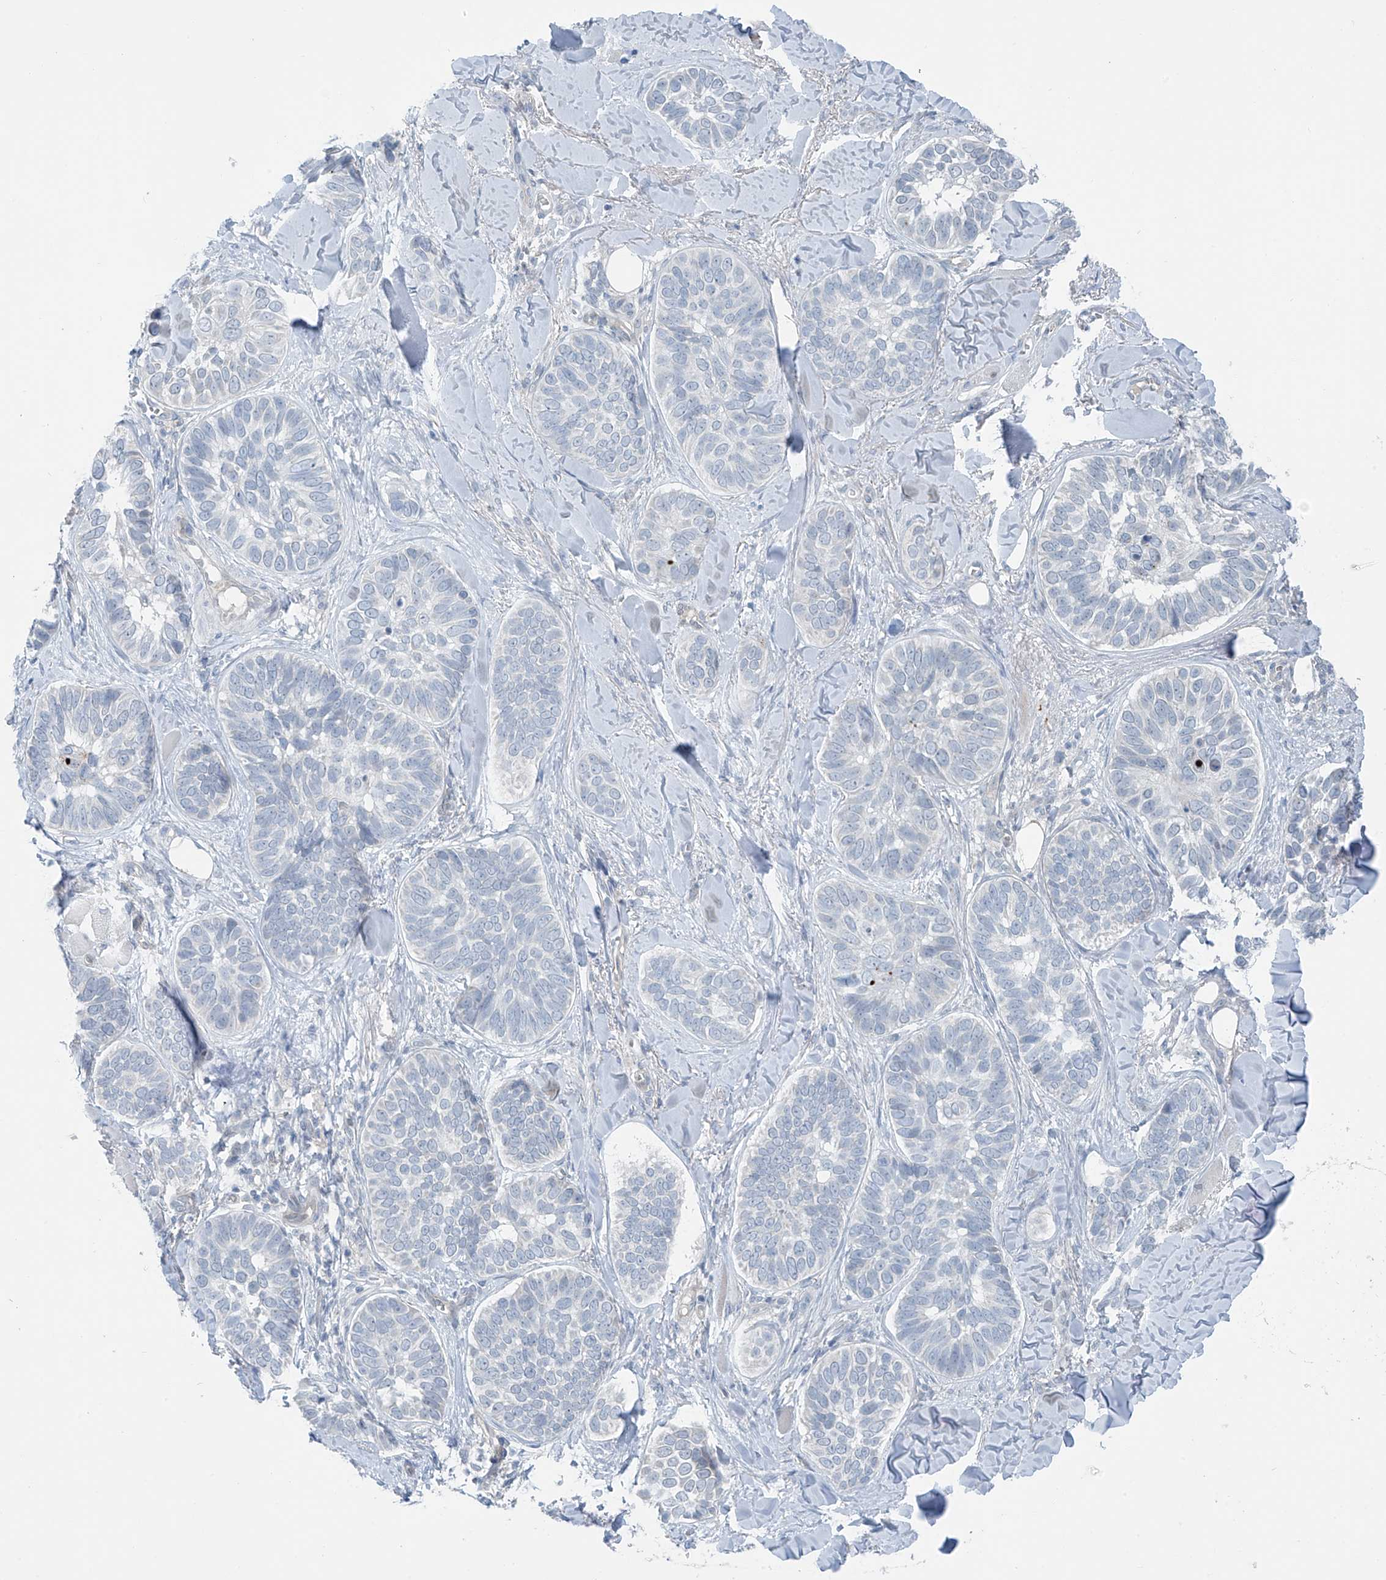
{"staining": {"intensity": "negative", "quantity": "none", "location": "none"}, "tissue": "skin cancer", "cell_type": "Tumor cells", "image_type": "cancer", "snomed": [{"axis": "morphology", "description": "Basal cell carcinoma"}, {"axis": "topography", "description": "Skin"}], "caption": "There is no significant expression in tumor cells of basal cell carcinoma (skin).", "gene": "ZNF793", "patient": {"sex": "male", "age": 62}}